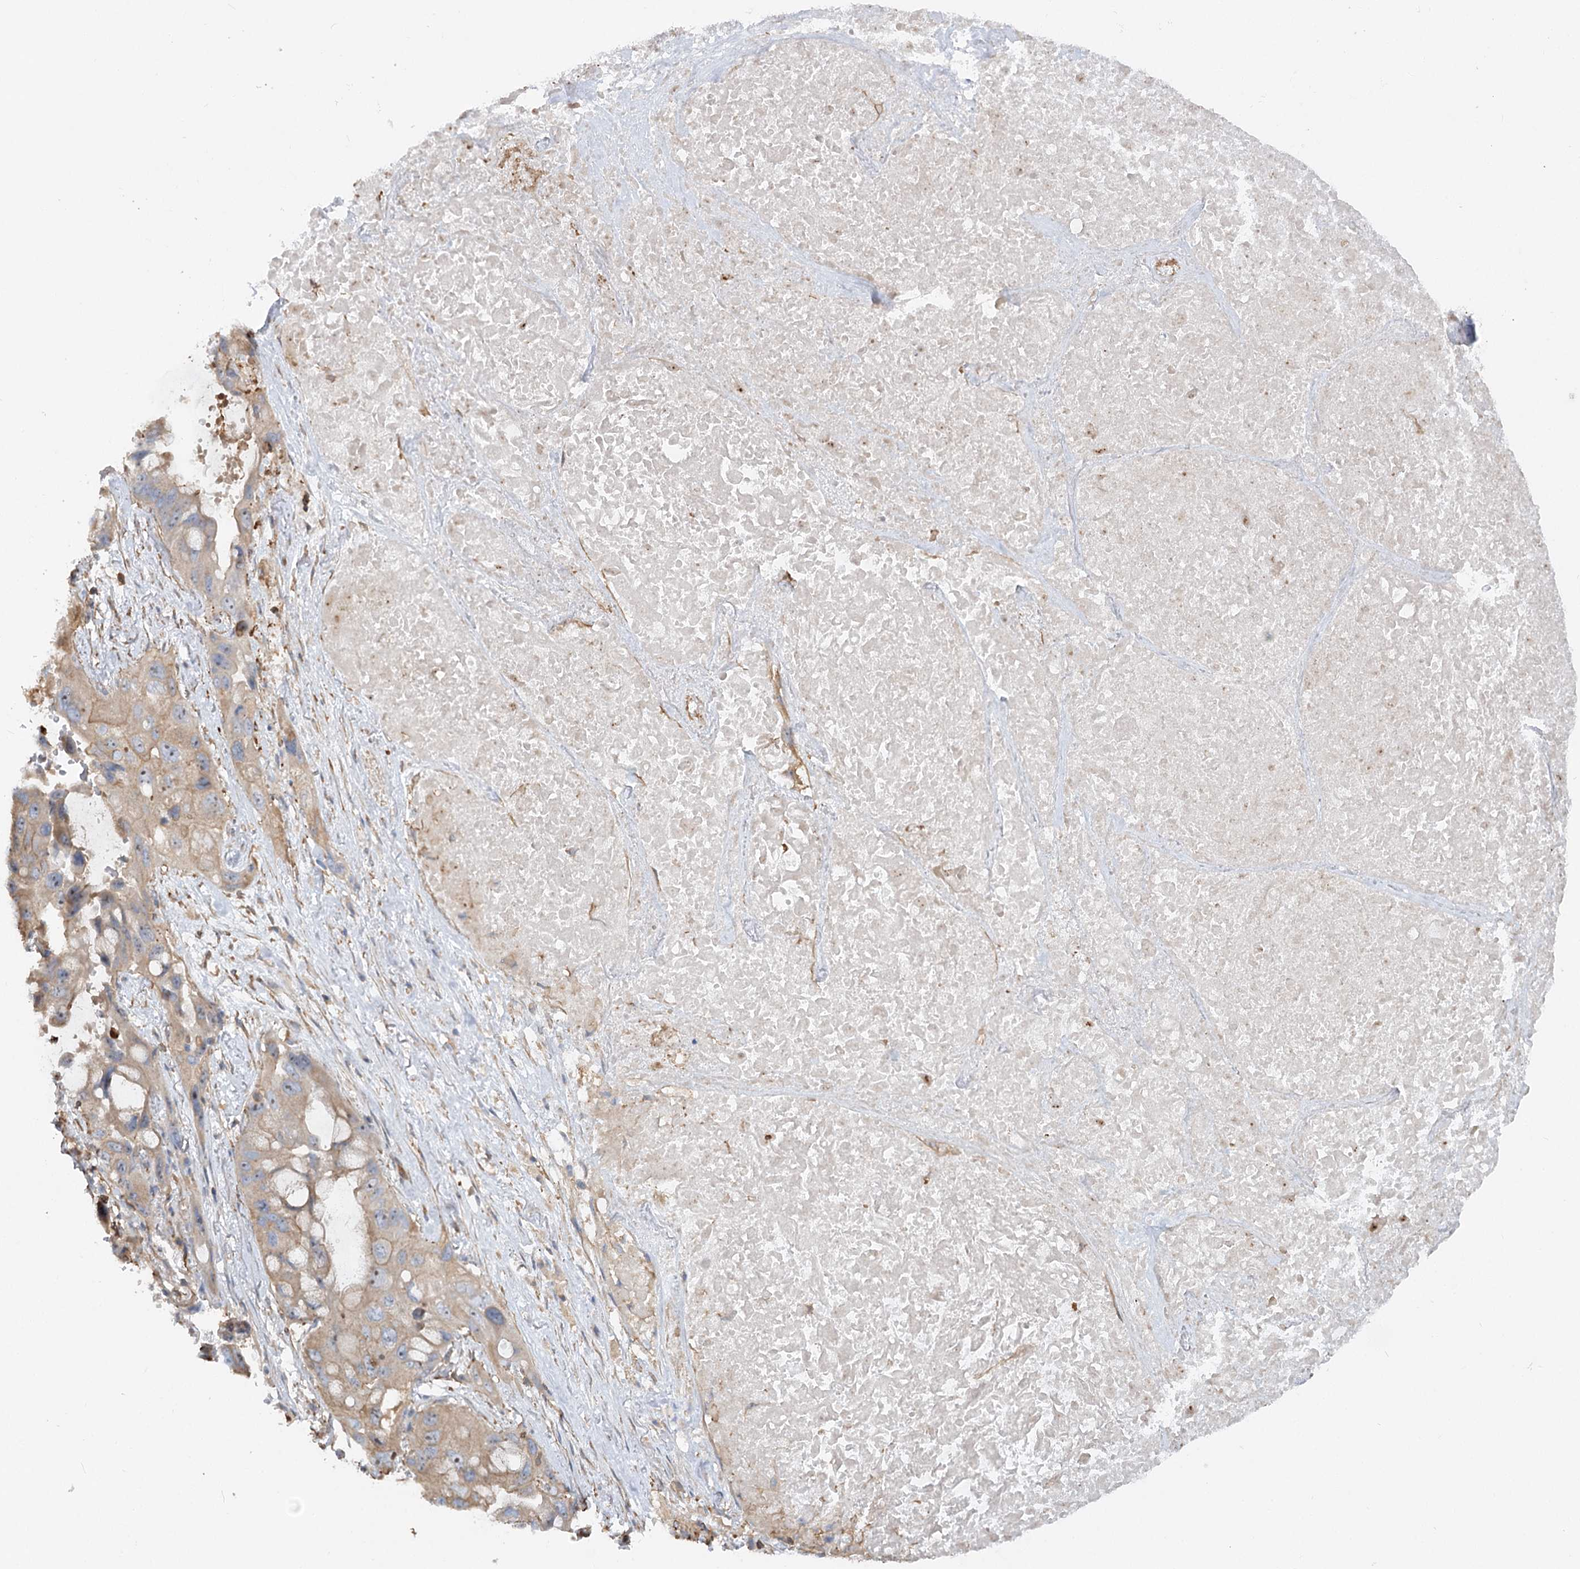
{"staining": {"intensity": "weak", "quantity": ">75%", "location": "cytoplasmic/membranous"}, "tissue": "lung cancer", "cell_type": "Tumor cells", "image_type": "cancer", "snomed": [{"axis": "morphology", "description": "Squamous cell carcinoma, NOS"}, {"axis": "topography", "description": "Lung"}], "caption": "Immunohistochemistry (IHC) (DAB (3,3'-diaminobenzidine)) staining of human squamous cell carcinoma (lung) reveals weak cytoplasmic/membranous protein expression in about >75% of tumor cells.", "gene": "WDR36", "patient": {"sex": "female", "age": 73}}